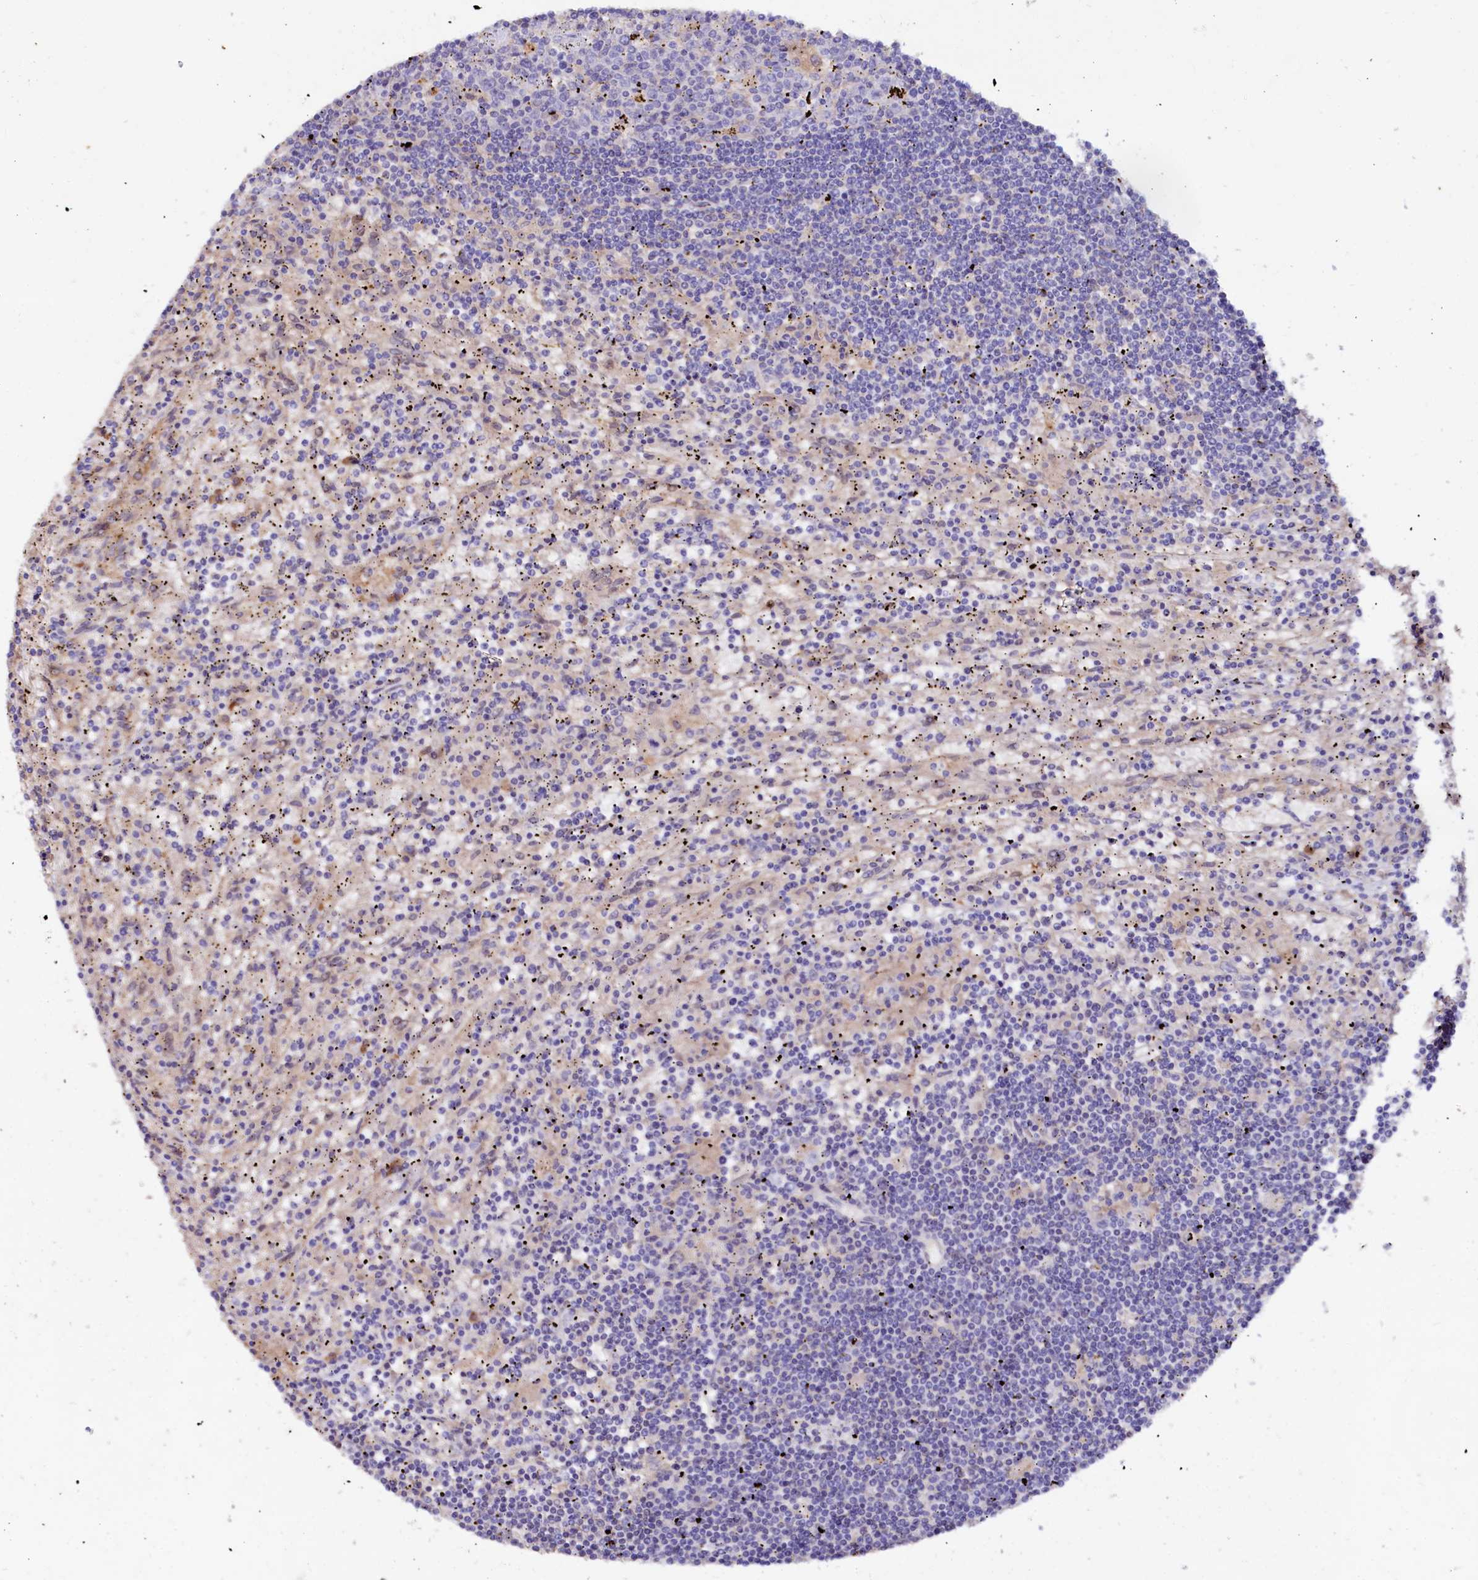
{"staining": {"intensity": "negative", "quantity": "none", "location": "none"}, "tissue": "lymphoma", "cell_type": "Tumor cells", "image_type": "cancer", "snomed": [{"axis": "morphology", "description": "Malignant lymphoma, non-Hodgkin's type, Low grade"}, {"axis": "topography", "description": "Spleen"}], "caption": "Immunohistochemical staining of human lymphoma reveals no significant positivity in tumor cells.", "gene": "IL17RD", "patient": {"sex": "male", "age": 76}}